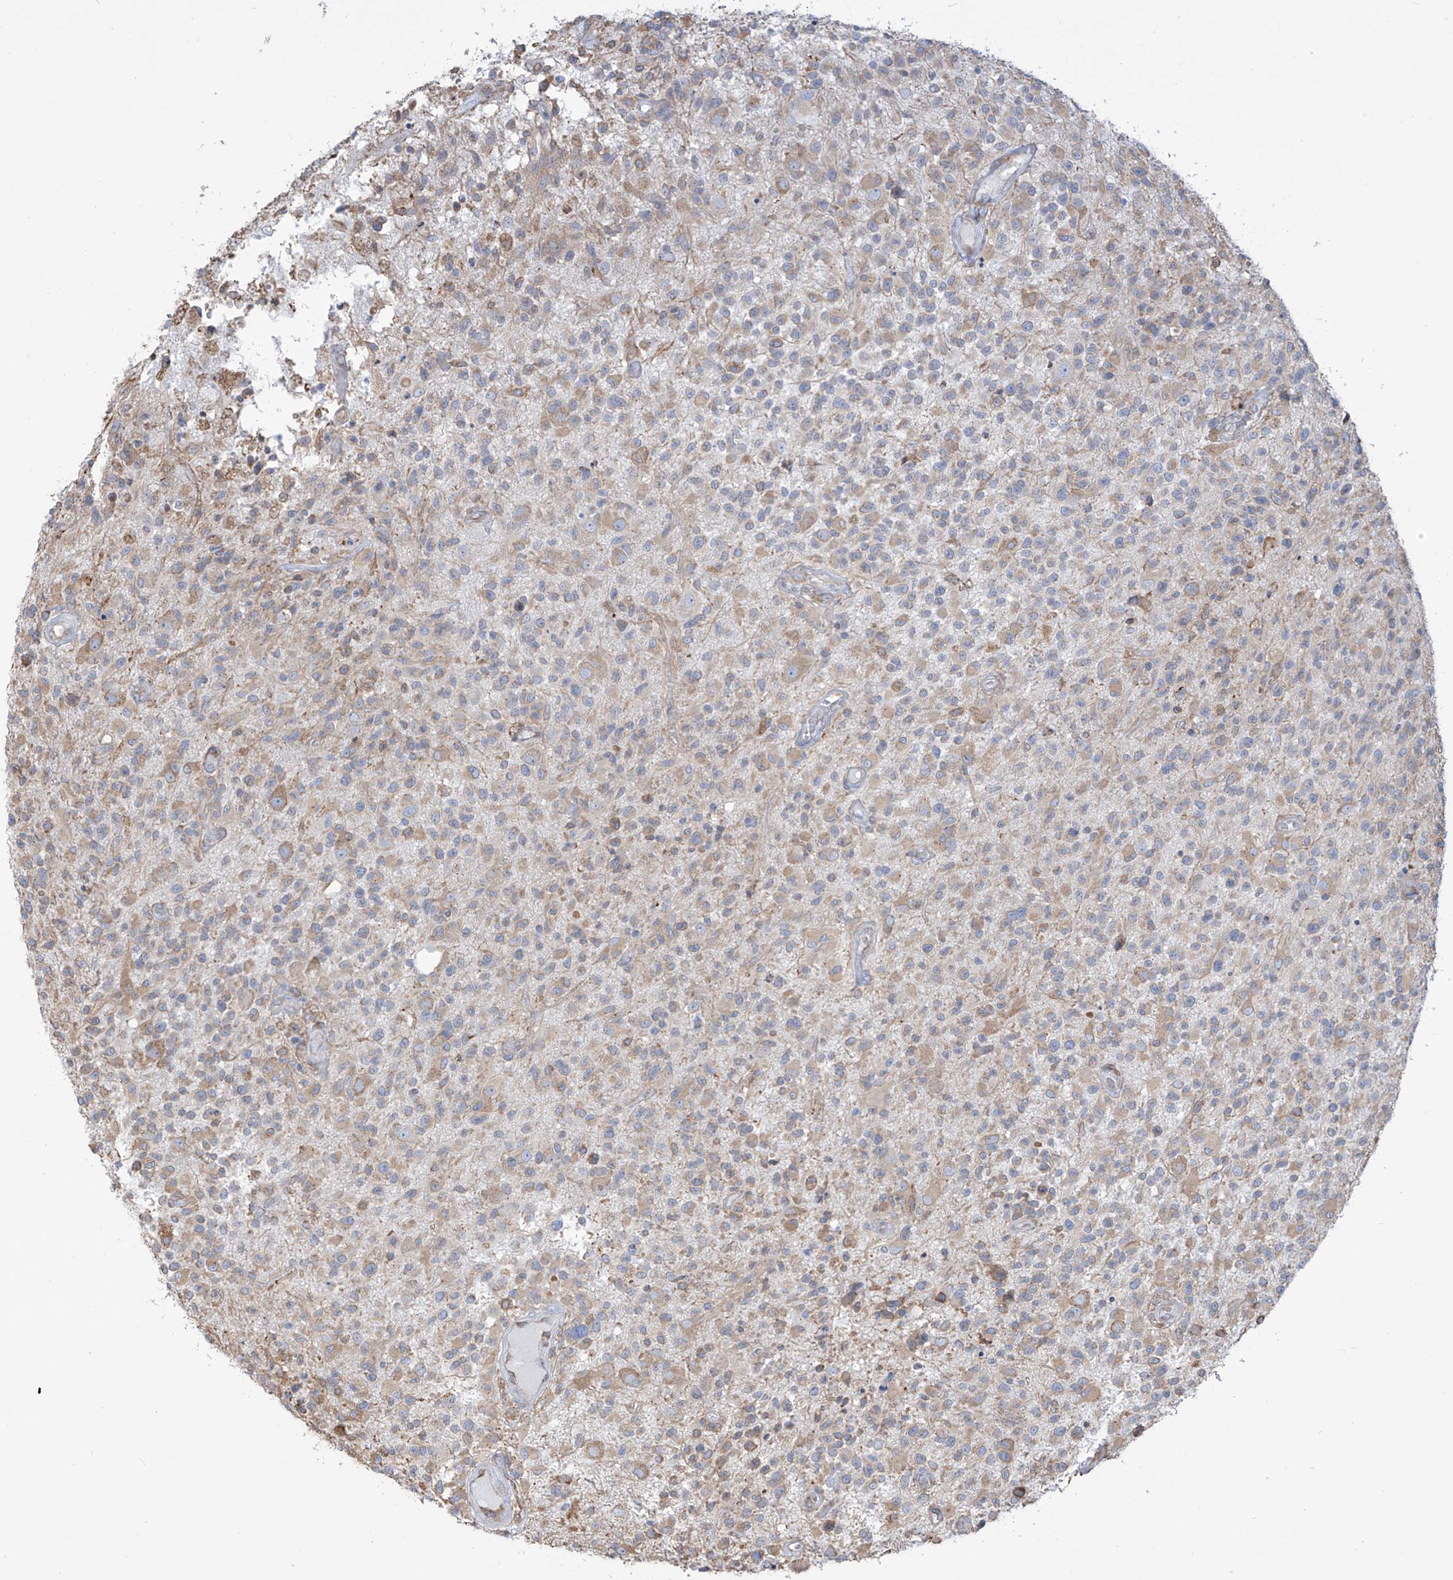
{"staining": {"intensity": "moderate", "quantity": "<25%", "location": "cytoplasmic/membranous"}, "tissue": "glioma", "cell_type": "Tumor cells", "image_type": "cancer", "snomed": [{"axis": "morphology", "description": "Glioma, malignant, High grade"}, {"axis": "morphology", "description": "Glioblastoma, NOS"}, {"axis": "topography", "description": "Brain"}], "caption": "DAB immunohistochemical staining of glioblastoma exhibits moderate cytoplasmic/membranous protein expression in about <25% of tumor cells.", "gene": "PDIA6", "patient": {"sex": "male", "age": 60}}